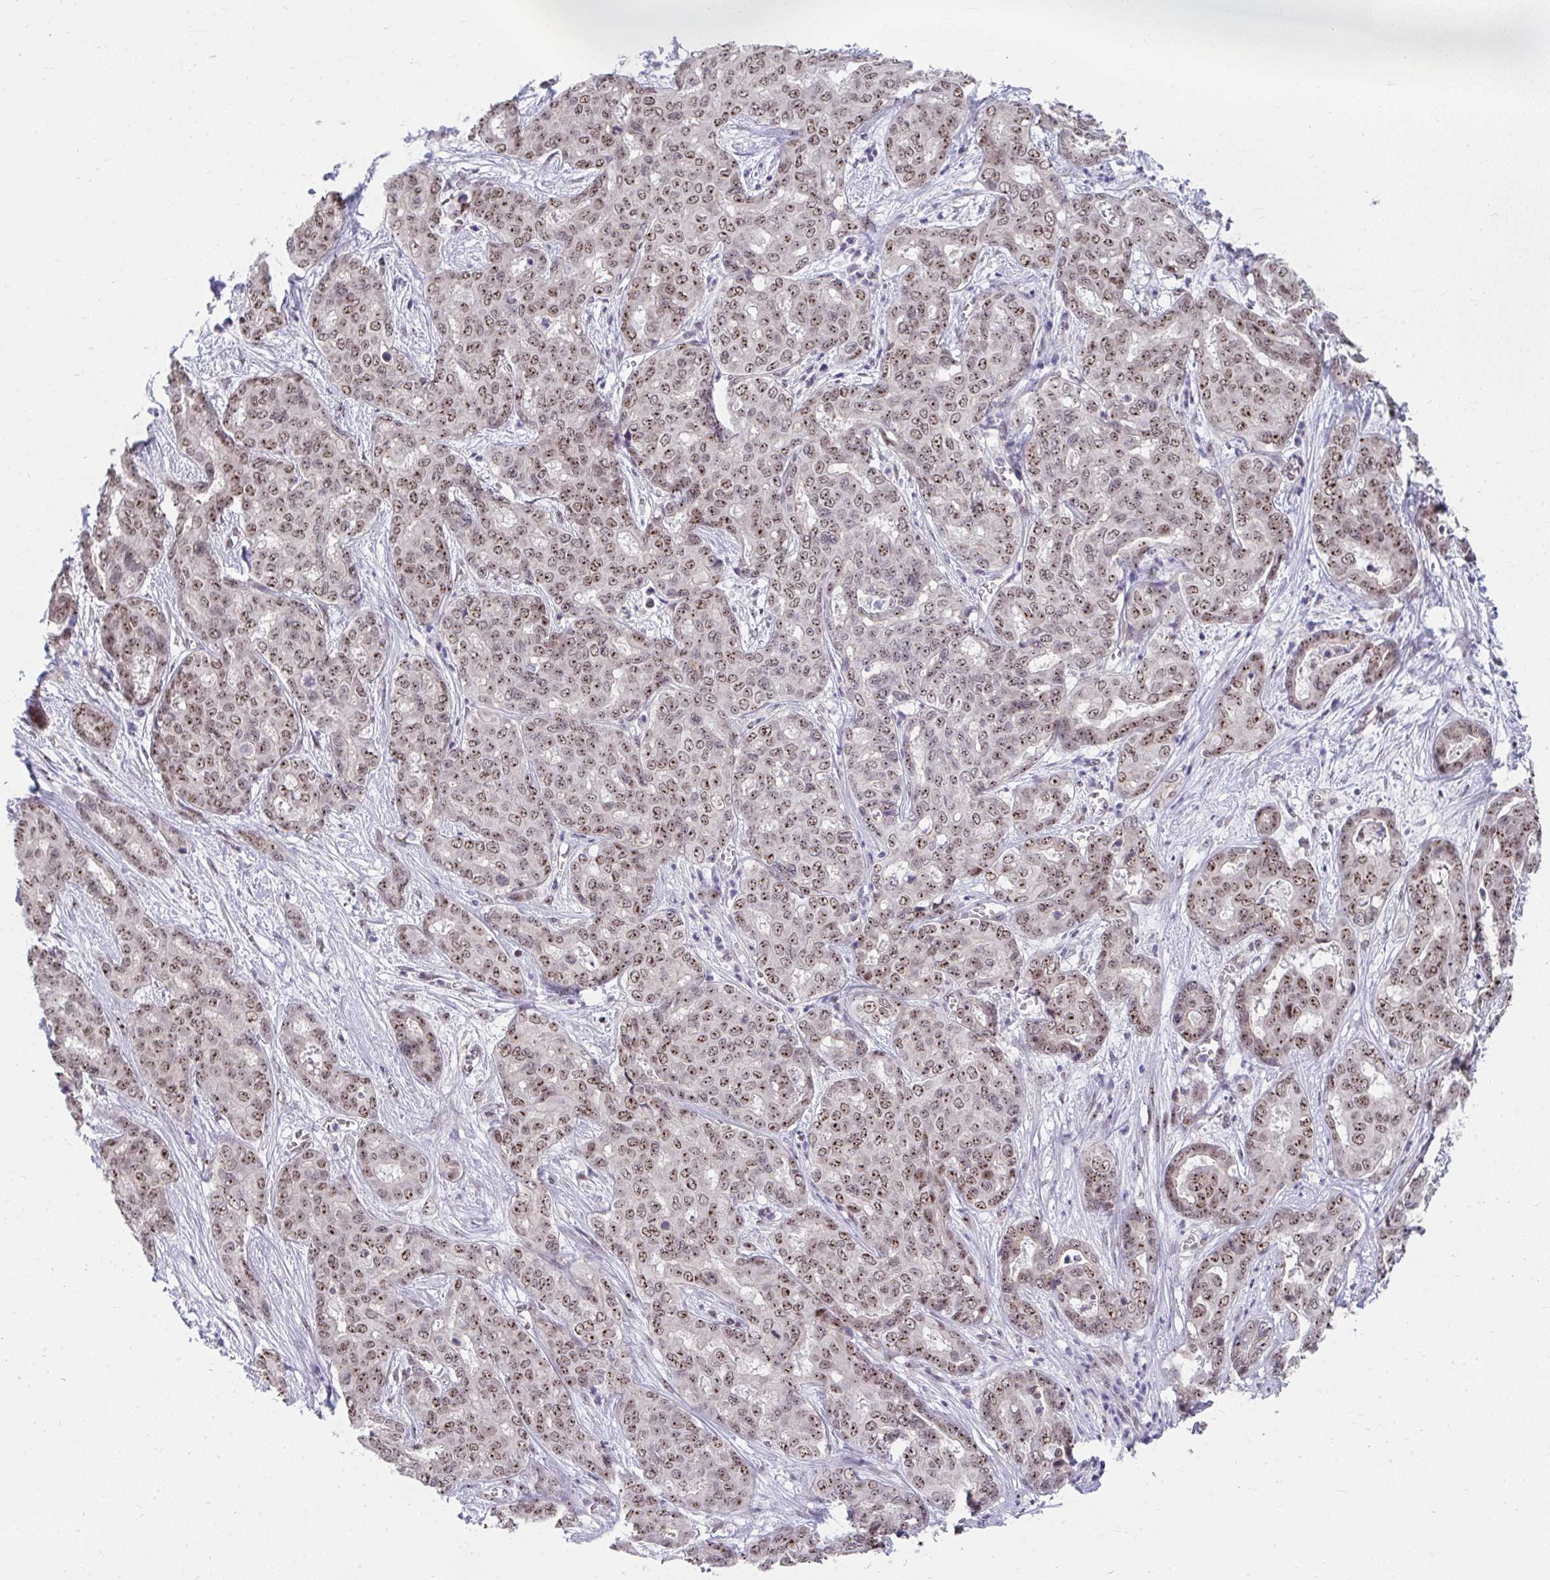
{"staining": {"intensity": "moderate", "quantity": ">75%", "location": "nuclear"}, "tissue": "liver cancer", "cell_type": "Tumor cells", "image_type": "cancer", "snomed": [{"axis": "morphology", "description": "Cholangiocarcinoma"}, {"axis": "topography", "description": "Liver"}], "caption": "Immunohistochemistry image of neoplastic tissue: liver cancer (cholangiocarcinoma) stained using immunohistochemistry (IHC) shows medium levels of moderate protein expression localized specifically in the nuclear of tumor cells, appearing as a nuclear brown color.", "gene": "HIRA", "patient": {"sex": "female", "age": 64}}